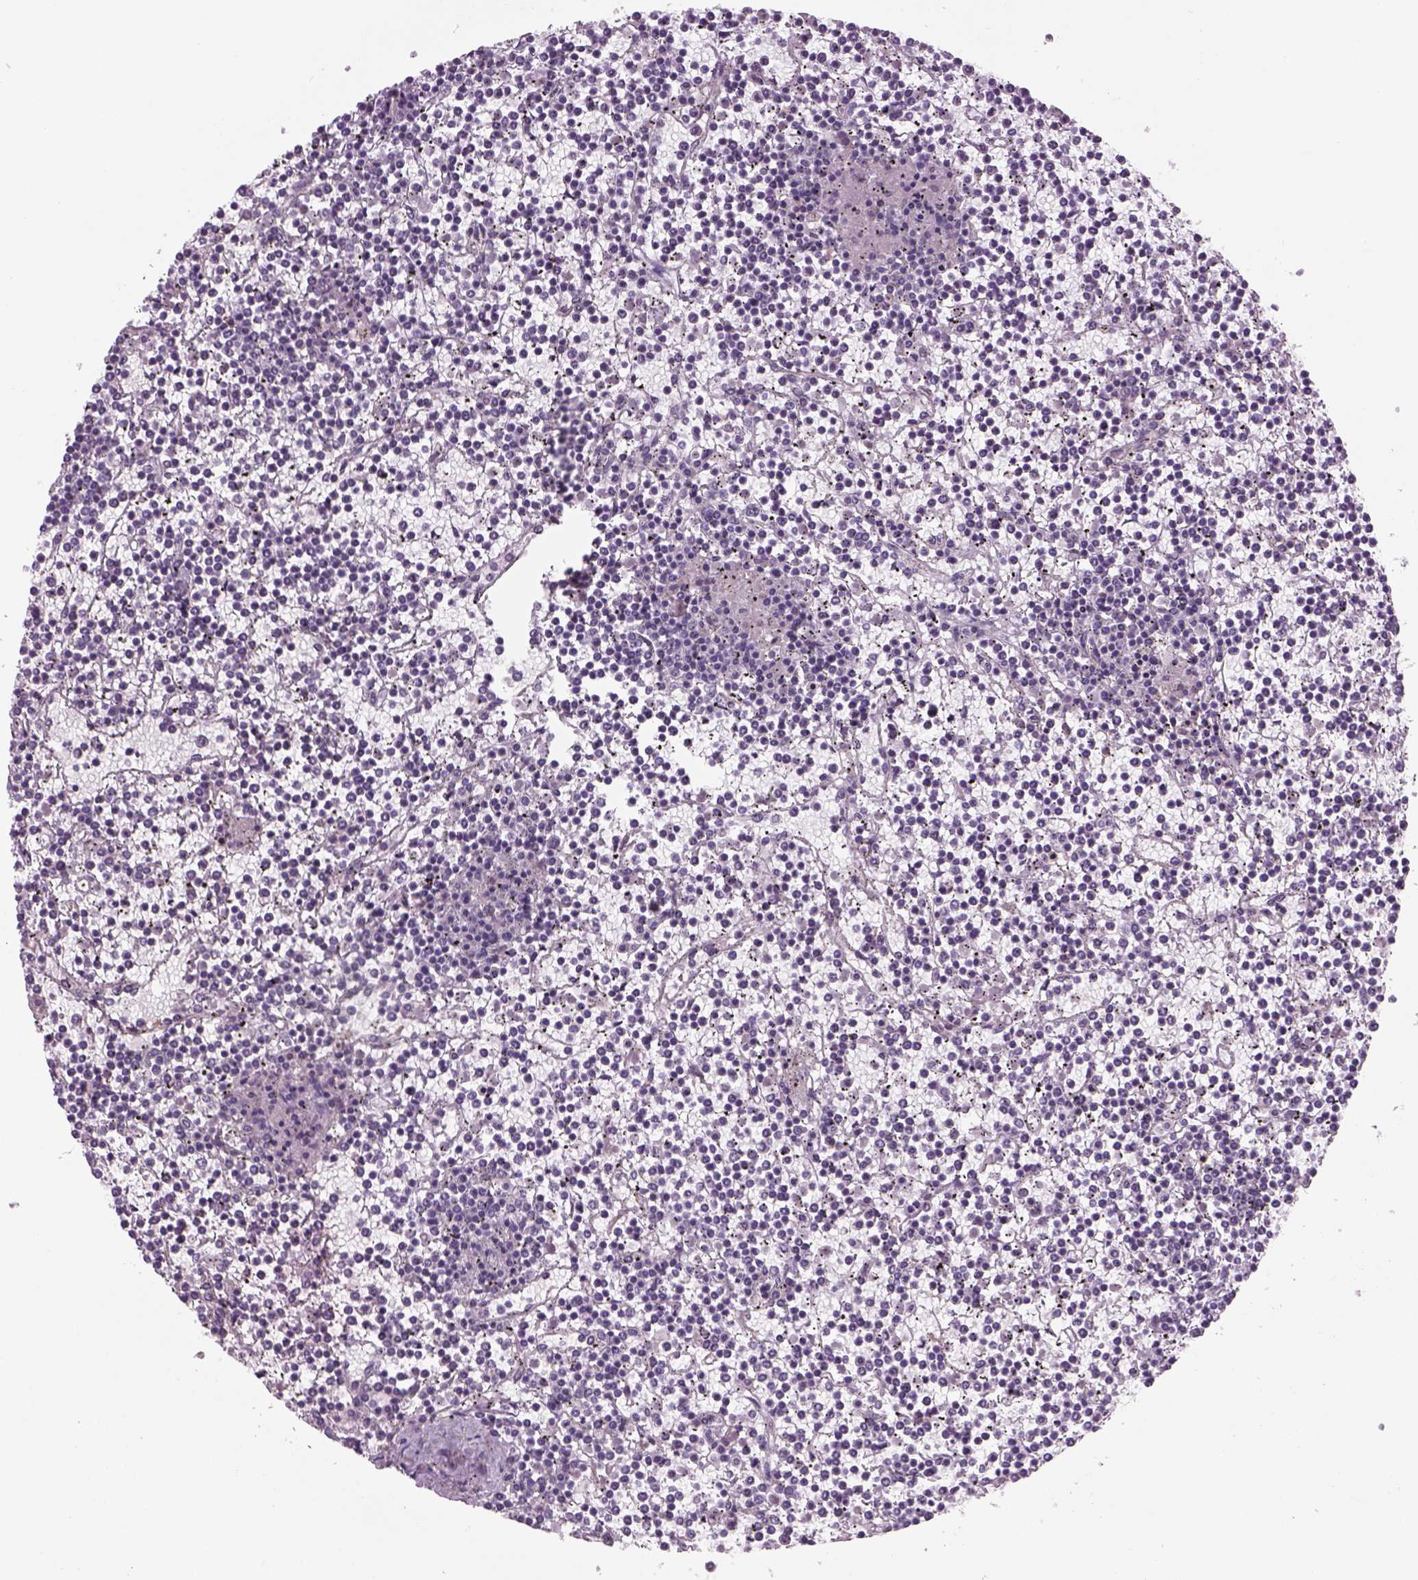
{"staining": {"intensity": "negative", "quantity": "none", "location": "none"}, "tissue": "lymphoma", "cell_type": "Tumor cells", "image_type": "cancer", "snomed": [{"axis": "morphology", "description": "Malignant lymphoma, non-Hodgkin's type, Low grade"}, {"axis": "topography", "description": "Spleen"}], "caption": "High magnification brightfield microscopy of low-grade malignant lymphoma, non-Hodgkin's type stained with DAB (3,3'-diaminobenzidine) (brown) and counterstained with hematoxylin (blue): tumor cells show no significant staining. (DAB (3,3'-diaminobenzidine) immunohistochemistry with hematoxylin counter stain).", "gene": "MDH1B", "patient": {"sex": "female", "age": 19}}